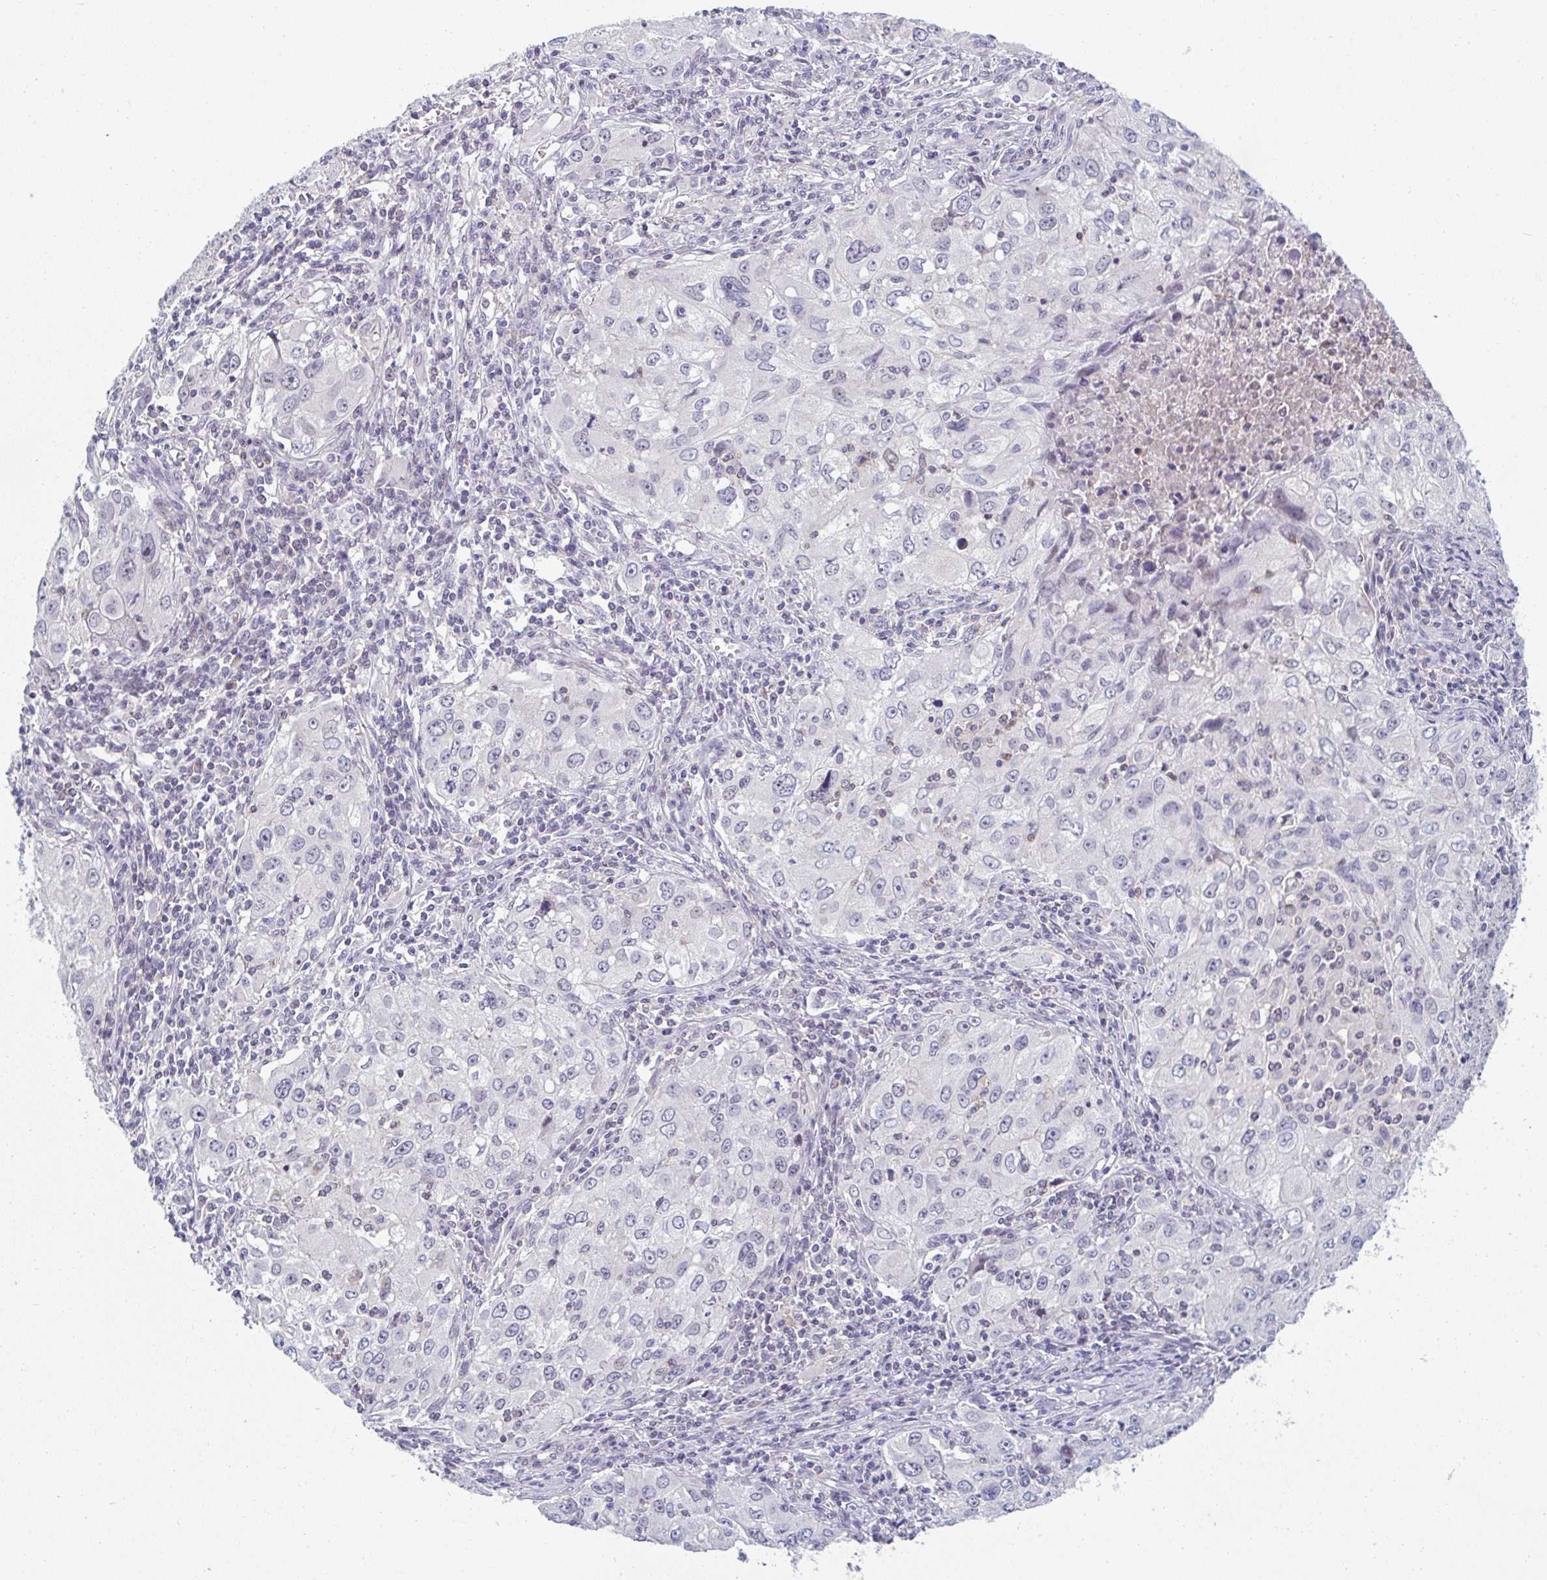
{"staining": {"intensity": "negative", "quantity": "none", "location": "none"}, "tissue": "lung cancer", "cell_type": "Tumor cells", "image_type": "cancer", "snomed": [{"axis": "morphology", "description": "Adenocarcinoma, NOS"}, {"axis": "morphology", "description": "Adenocarcinoma, metastatic, NOS"}, {"axis": "topography", "description": "Lymph node"}, {"axis": "topography", "description": "Lung"}], "caption": "Tumor cells show no significant positivity in lung cancer.", "gene": "PPFIA4", "patient": {"sex": "female", "age": 42}}